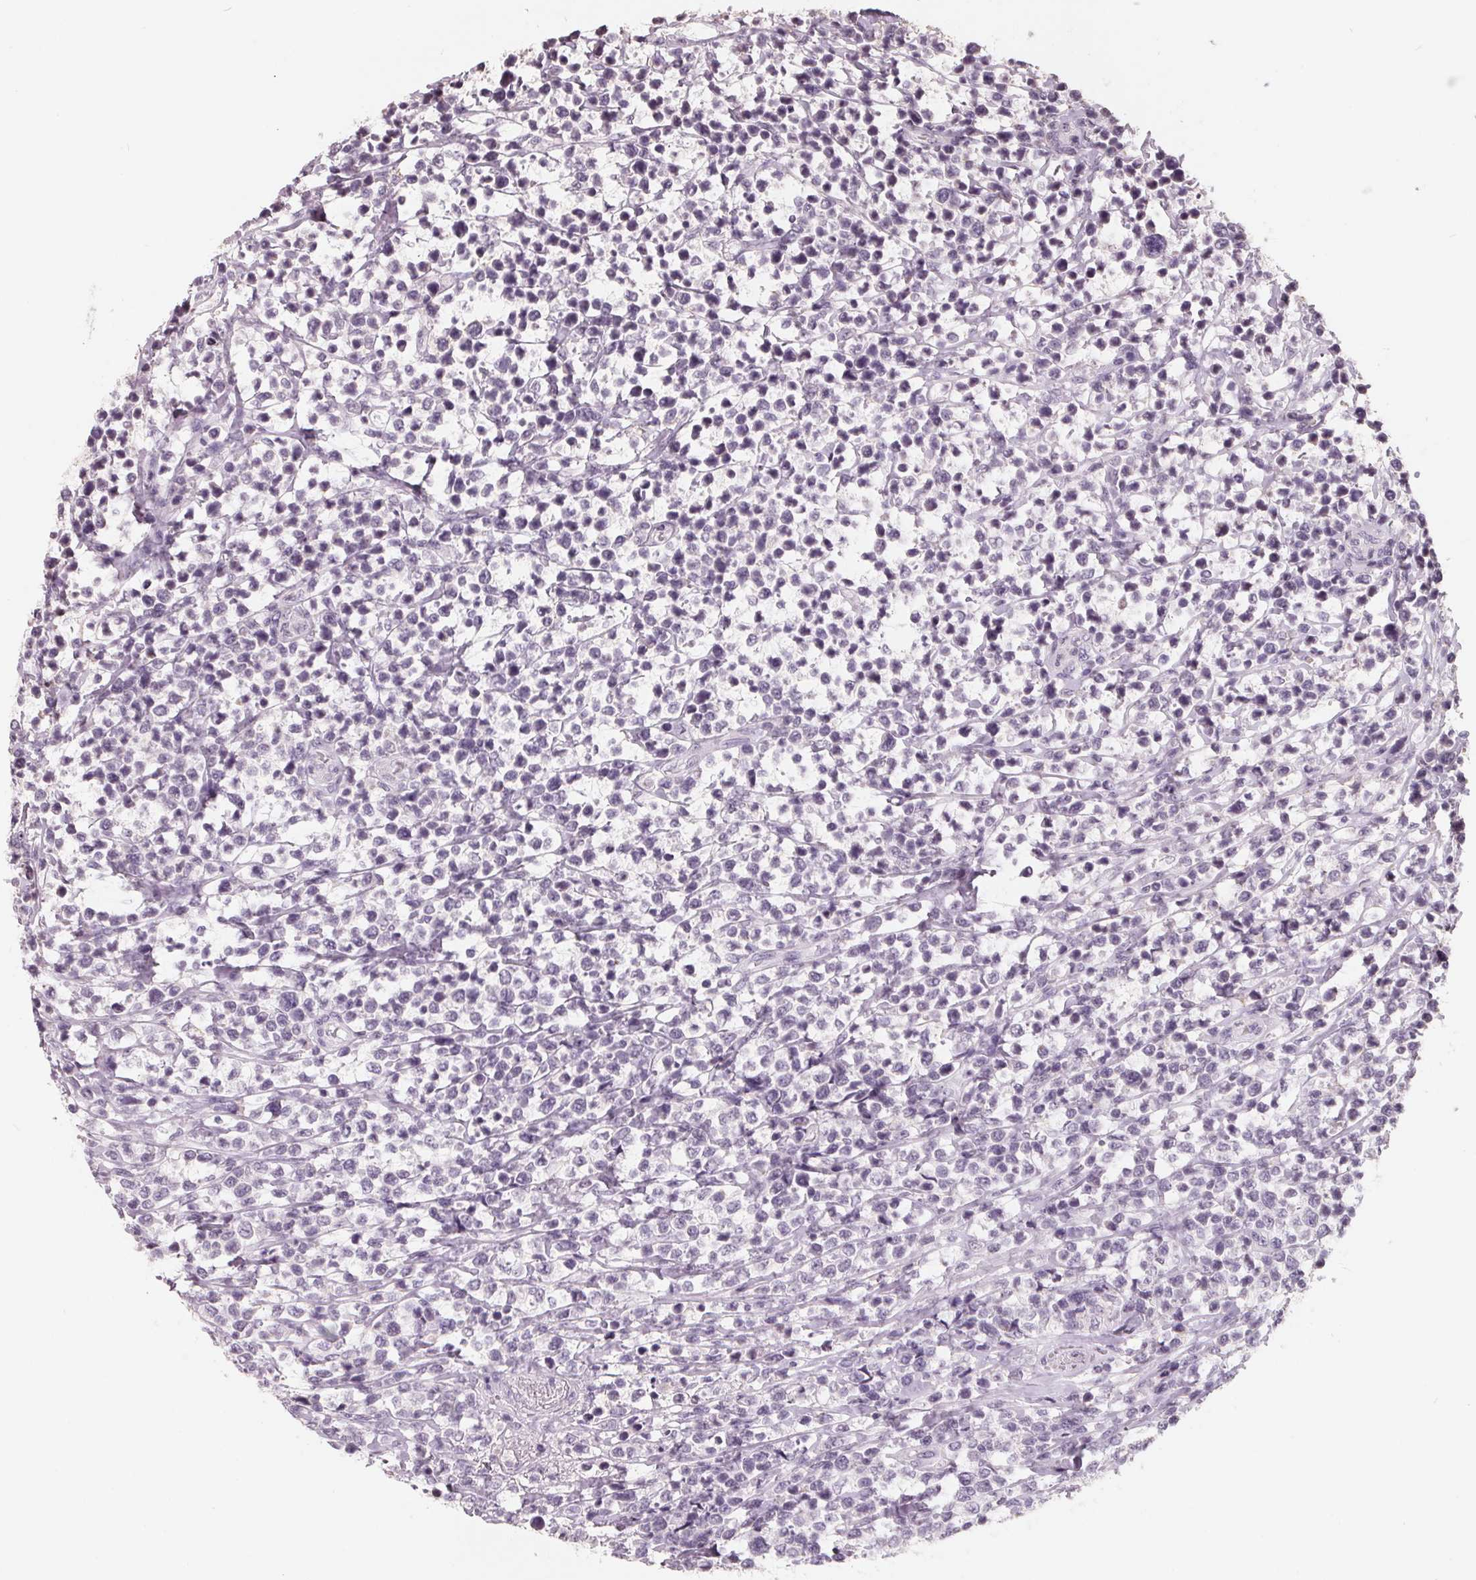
{"staining": {"intensity": "negative", "quantity": "none", "location": "none"}, "tissue": "lymphoma", "cell_type": "Tumor cells", "image_type": "cancer", "snomed": [{"axis": "morphology", "description": "Malignant lymphoma, non-Hodgkin's type, High grade"}, {"axis": "topography", "description": "Soft tissue"}], "caption": "An image of high-grade malignant lymphoma, non-Hodgkin's type stained for a protein exhibits no brown staining in tumor cells.", "gene": "FTCD", "patient": {"sex": "female", "age": 56}}